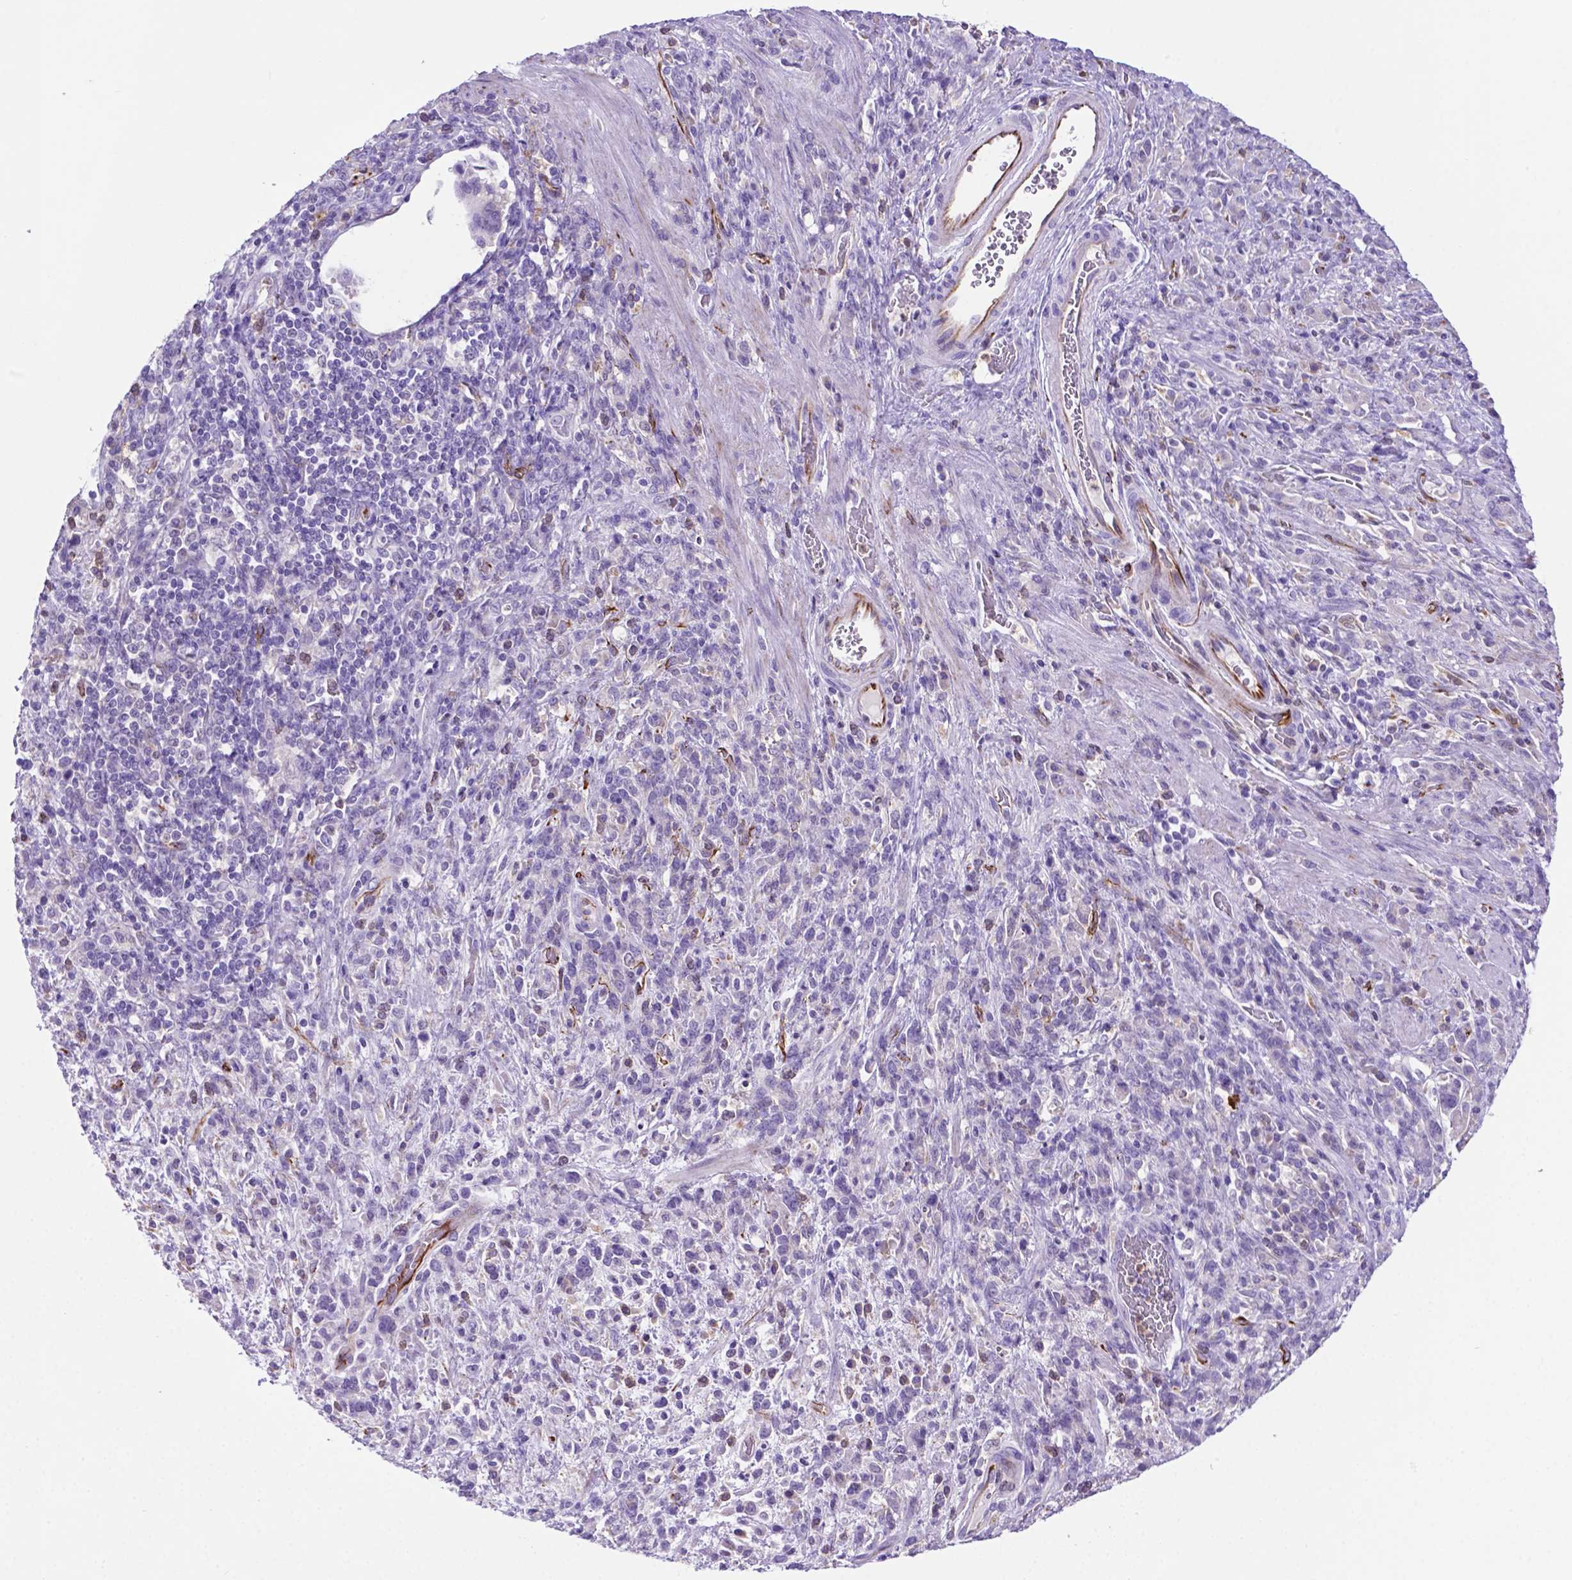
{"staining": {"intensity": "negative", "quantity": "none", "location": "none"}, "tissue": "stomach cancer", "cell_type": "Tumor cells", "image_type": "cancer", "snomed": [{"axis": "morphology", "description": "Adenocarcinoma, NOS"}, {"axis": "topography", "description": "Stomach"}], "caption": "Human stomach adenocarcinoma stained for a protein using immunohistochemistry (IHC) demonstrates no staining in tumor cells.", "gene": "LZTR1", "patient": {"sex": "female", "age": 57}}